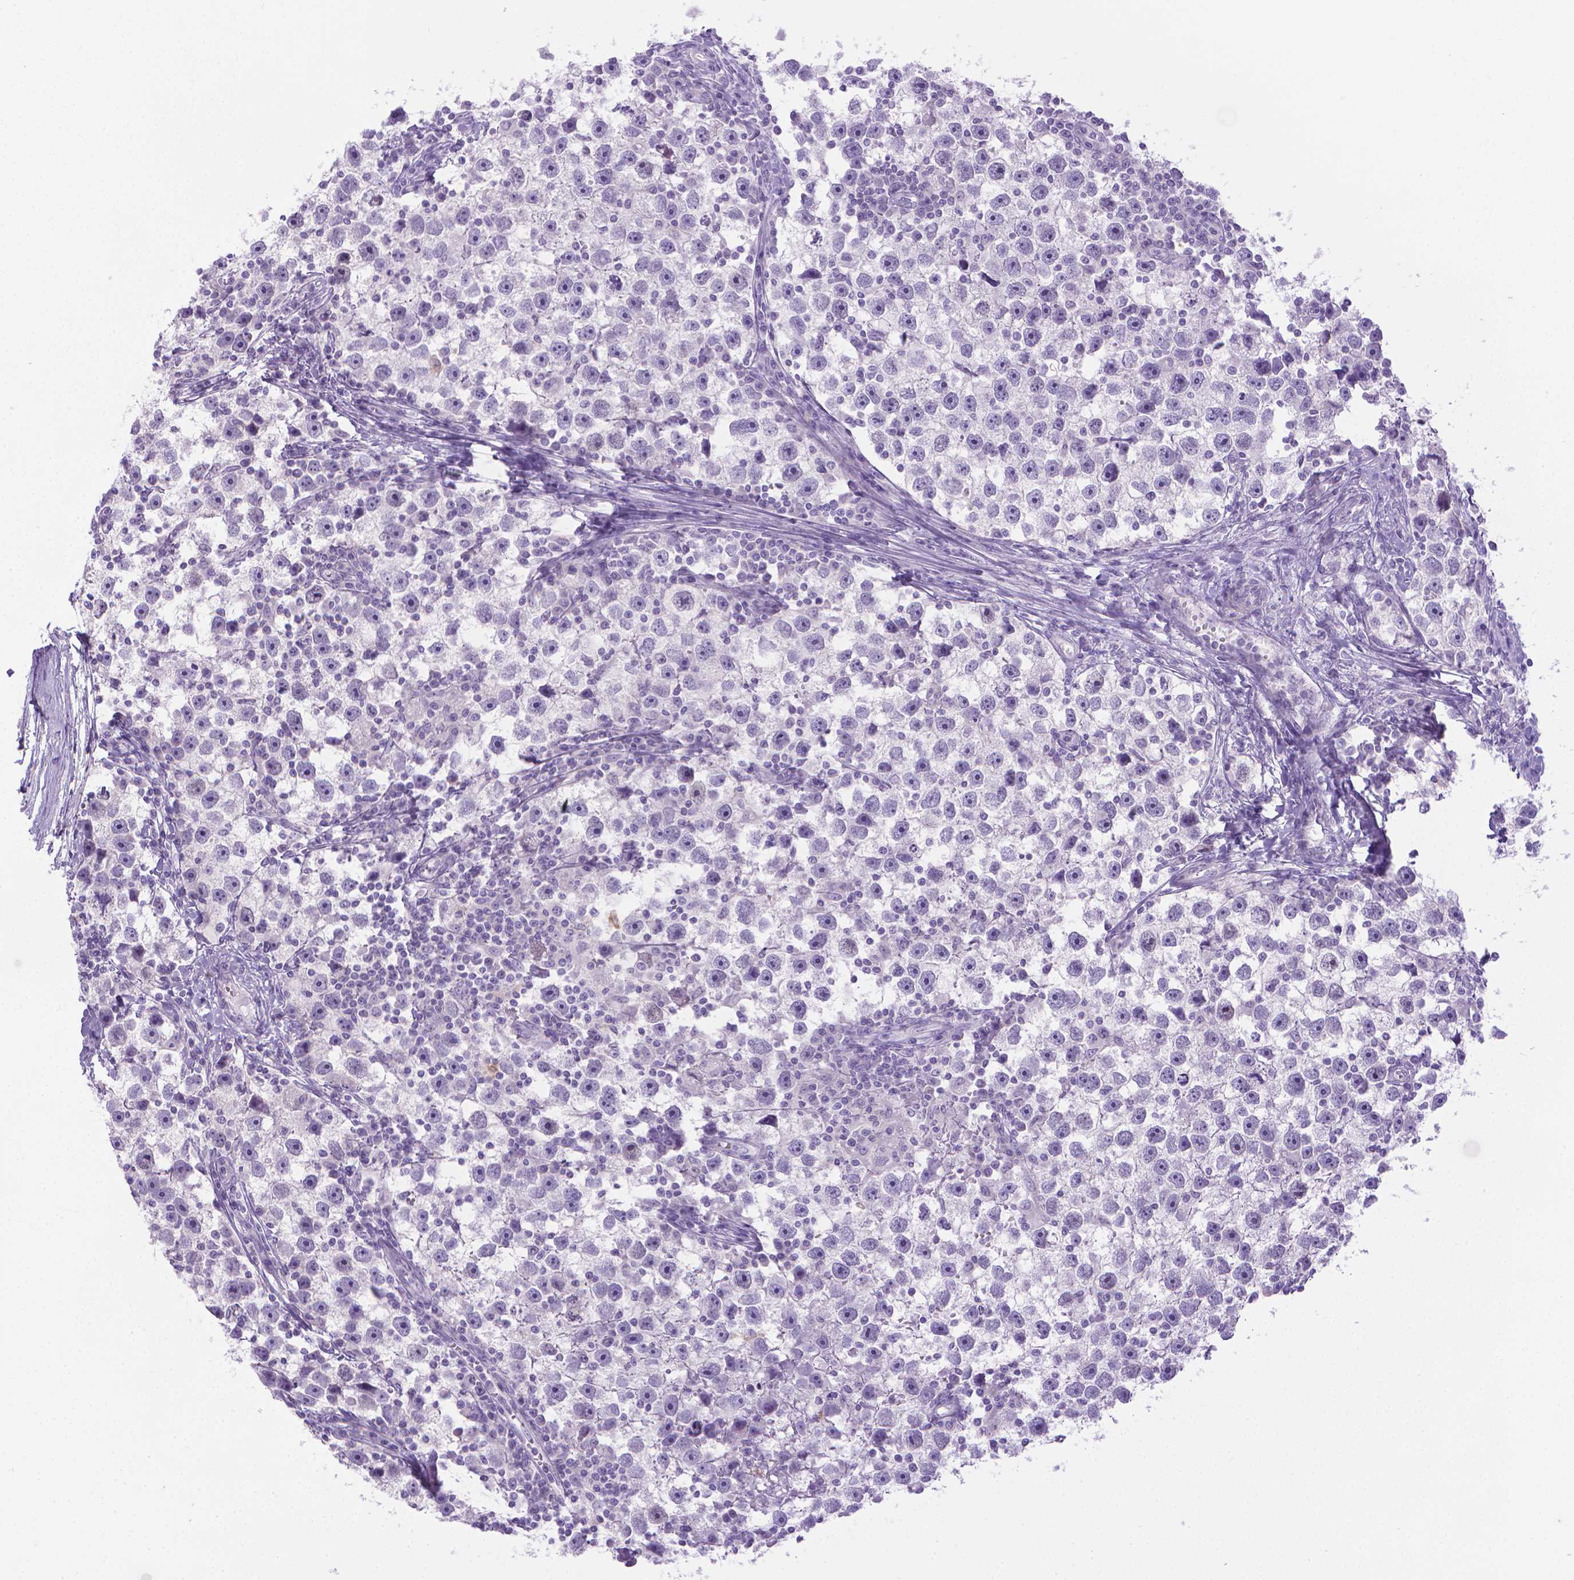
{"staining": {"intensity": "negative", "quantity": "none", "location": "none"}, "tissue": "testis cancer", "cell_type": "Tumor cells", "image_type": "cancer", "snomed": [{"axis": "morphology", "description": "Seminoma, NOS"}, {"axis": "topography", "description": "Testis"}], "caption": "Tumor cells show no significant protein positivity in testis seminoma.", "gene": "SPAG6", "patient": {"sex": "male", "age": 30}}